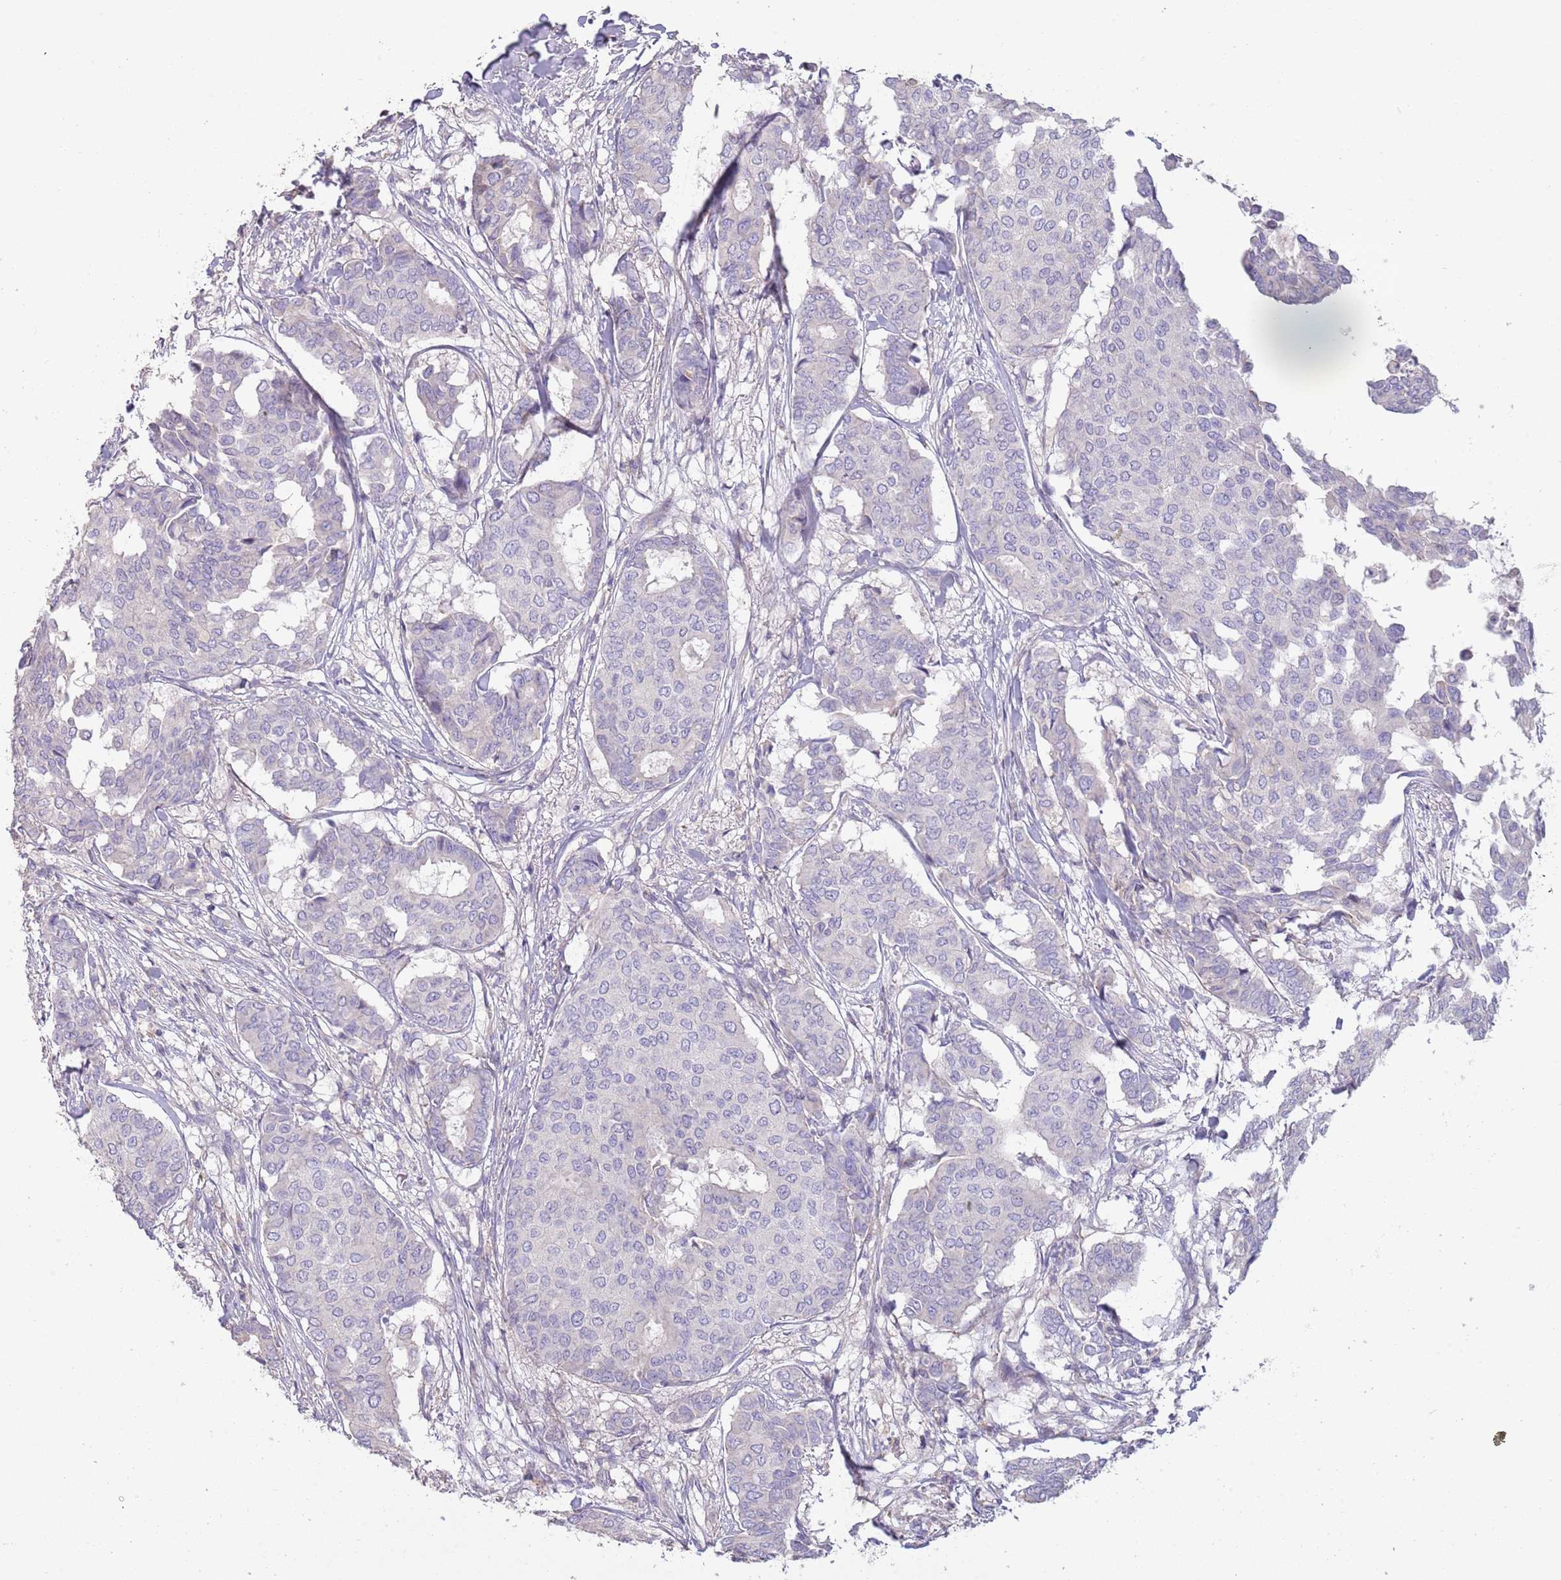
{"staining": {"intensity": "negative", "quantity": "none", "location": "none"}, "tissue": "breast cancer", "cell_type": "Tumor cells", "image_type": "cancer", "snomed": [{"axis": "morphology", "description": "Duct carcinoma"}, {"axis": "topography", "description": "Breast"}], "caption": "The immunohistochemistry (IHC) photomicrograph has no significant positivity in tumor cells of breast cancer (intraductal carcinoma) tissue.", "gene": "SUSD1", "patient": {"sex": "female", "age": 75}}